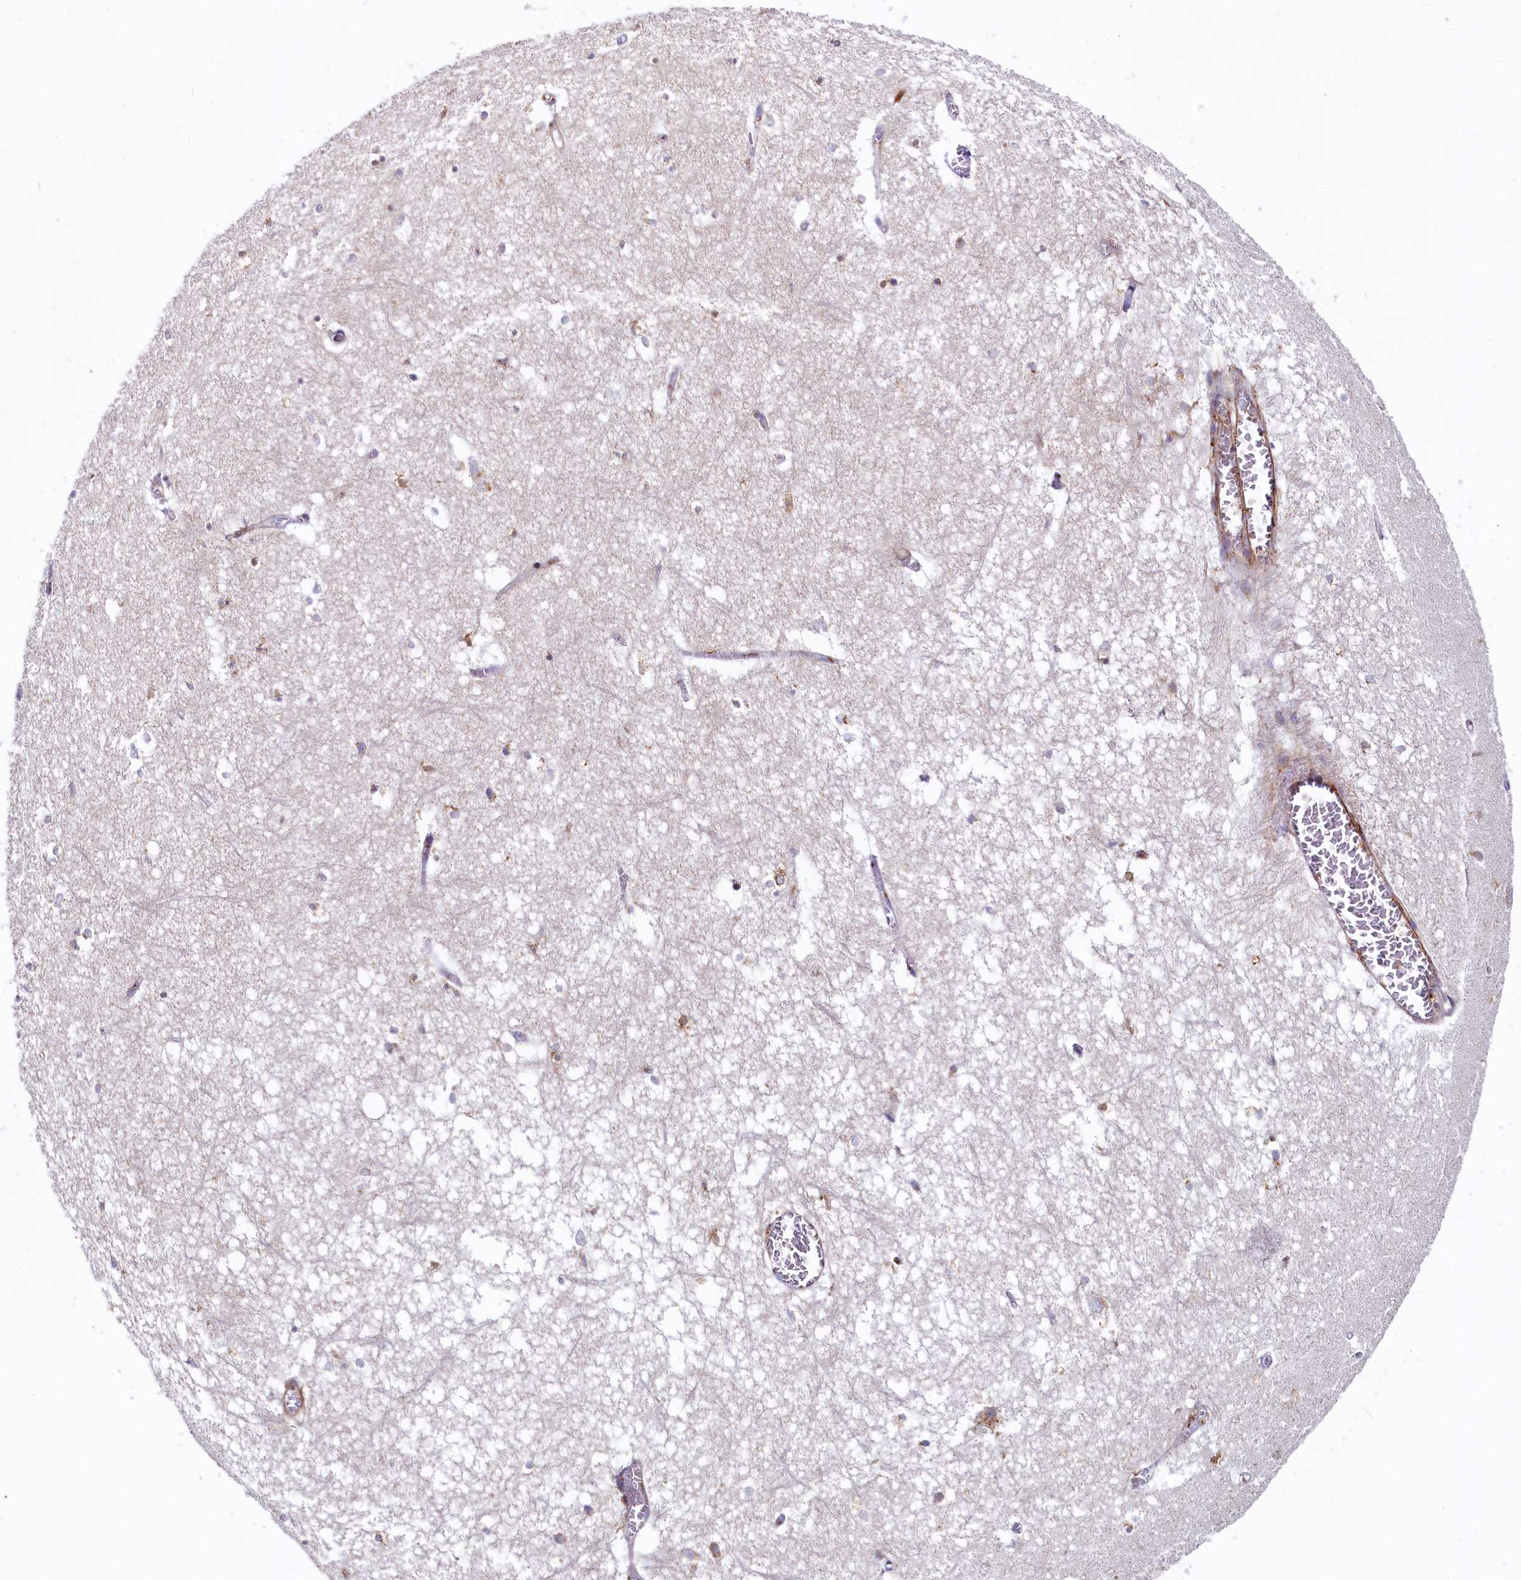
{"staining": {"intensity": "weak", "quantity": "<25%", "location": "cytoplasmic/membranous"}, "tissue": "hippocampus", "cell_type": "Glial cells", "image_type": "normal", "snomed": [{"axis": "morphology", "description": "Normal tissue, NOS"}, {"axis": "topography", "description": "Hippocampus"}], "caption": "Image shows no protein staining in glial cells of unremarkable hippocampus. Nuclei are stained in blue.", "gene": "BET1L", "patient": {"sex": "female", "age": 64}}